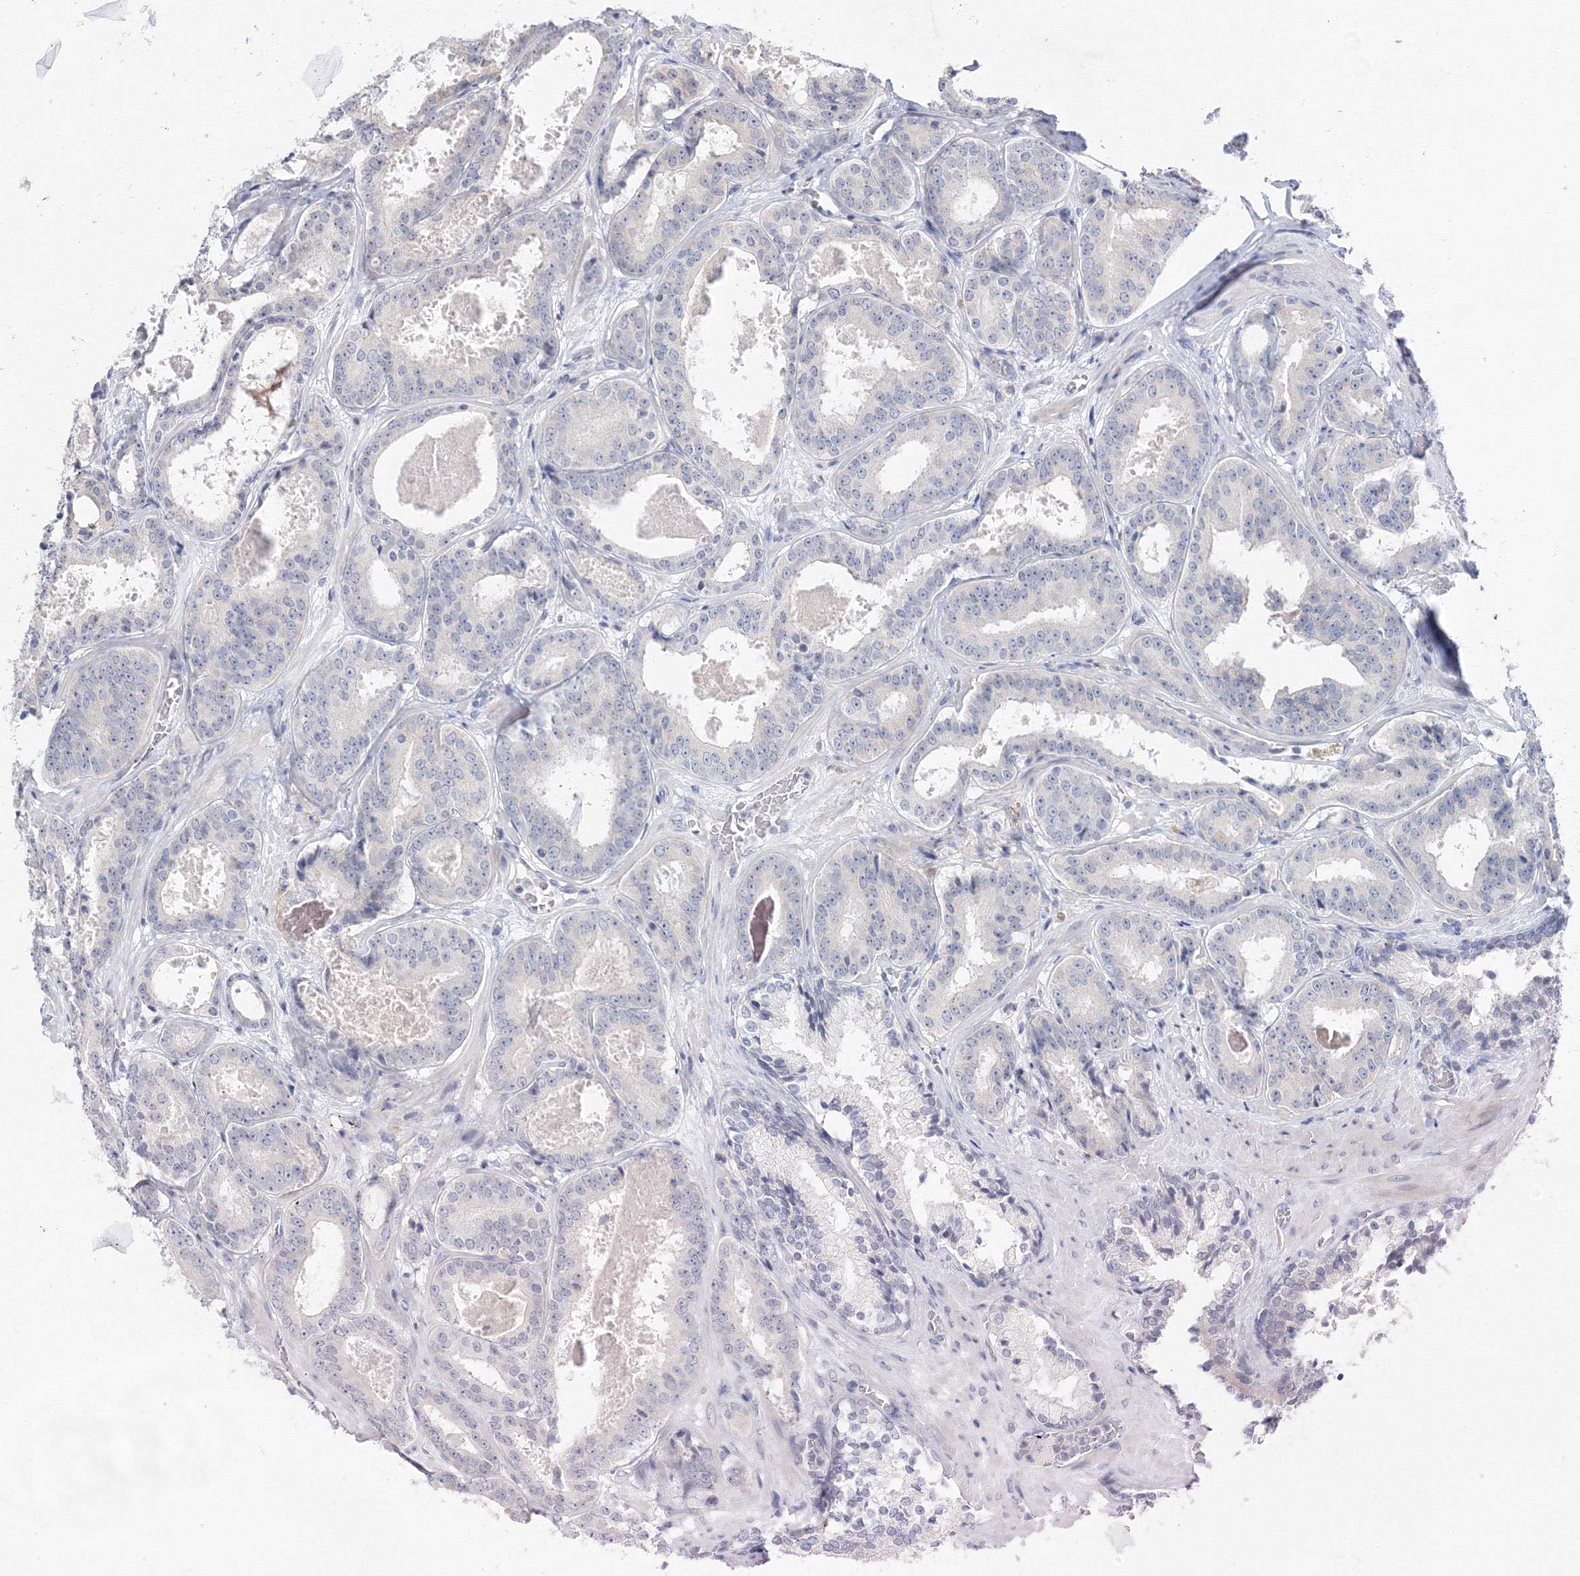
{"staining": {"intensity": "negative", "quantity": "none", "location": "none"}, "tissue": "prostate cancer", "cell_type": "Tumor cells", "image_type": "cancer", "snomed": [{"axis": "morphology", "description": "Adenocarcinoma, High grade"}, {"axis": "topography", "description": "Prostate"}], "caption": "DAB immunohistochemical staining of human prostate high-grade adenocarcinoma demonstrates no significant expression in tumor cells. (Brightfield microscopy of DAB (3,3'-diaminobenzidine) IHC at high magnification).", "gene": "SLC7A7", "patient": {"sex": "male", "age": 57}}